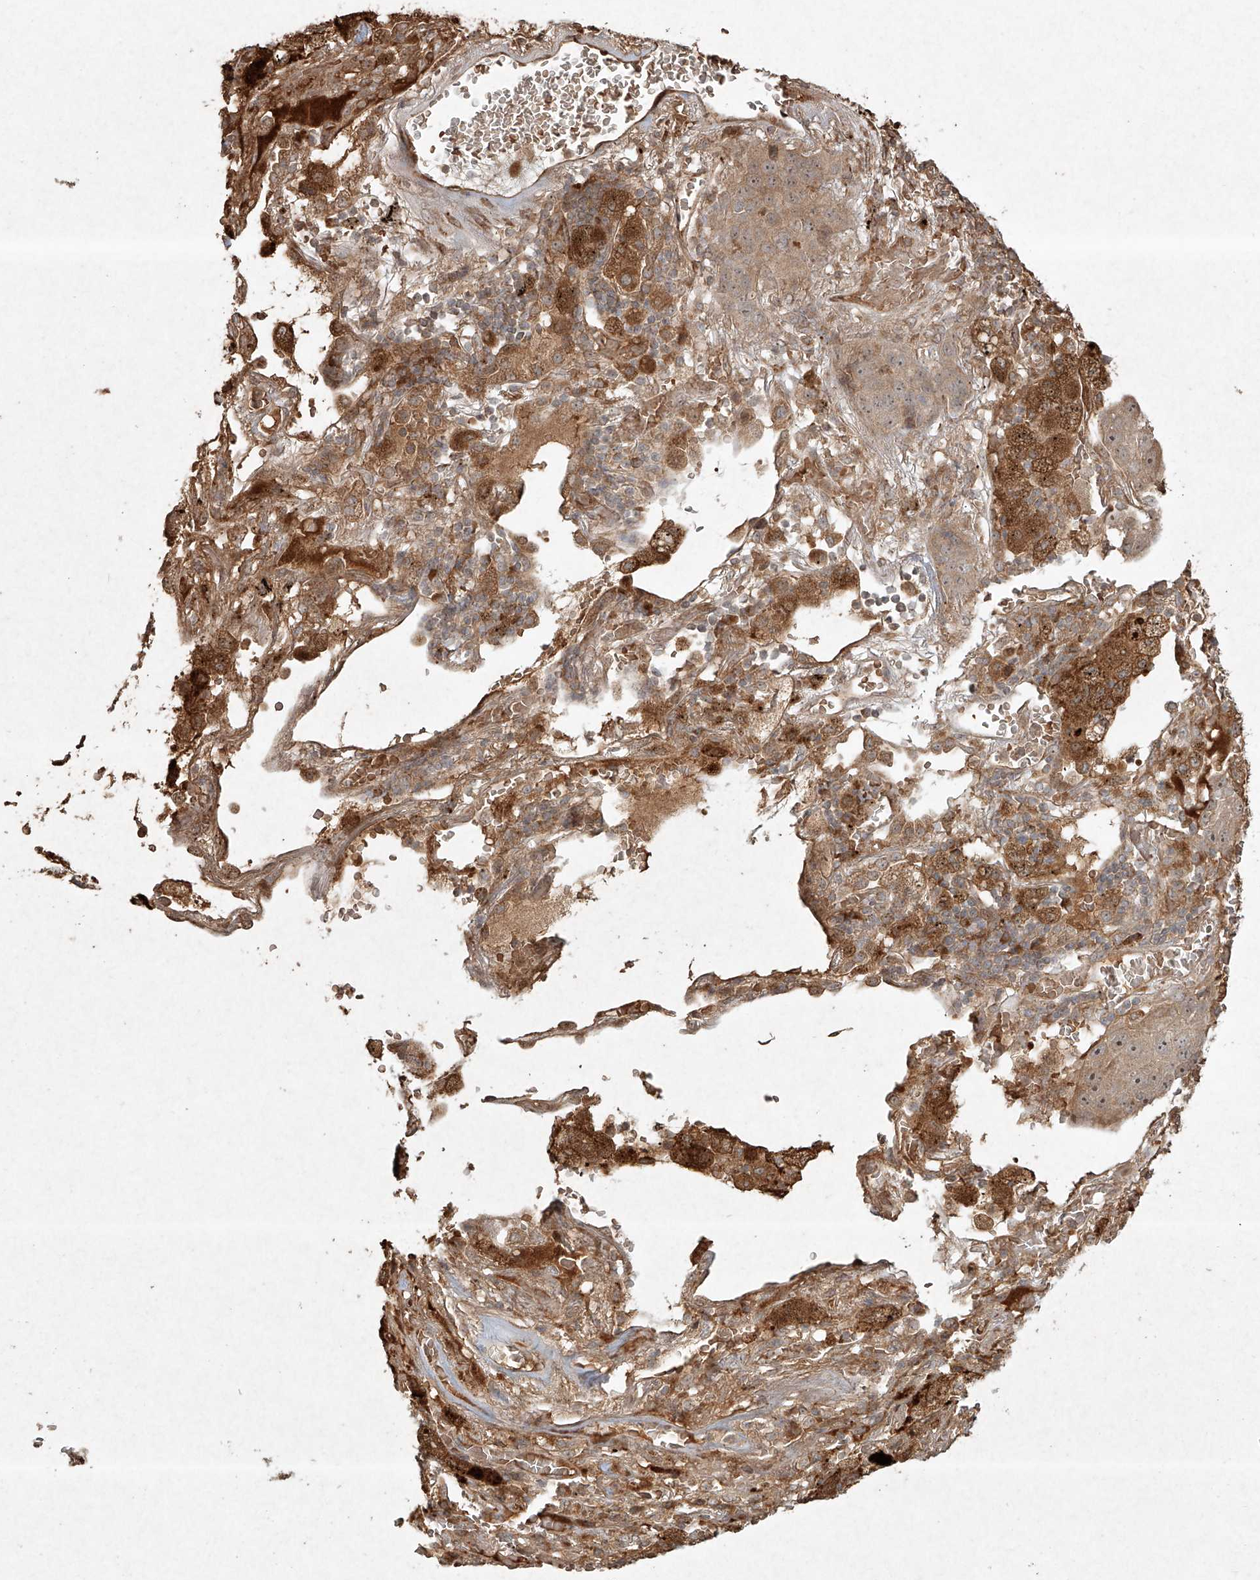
{"staining": {"intensity": "moderate", "quantity": ">75%", "location": "cytoplasmic/membranous,nuclear"}, "tissue": "lung cancer", "cell_type": "Tumor cells", "image_type": "cancer", "snomed": [{"axis": "morphology", "description": "Squamous cell carcinoma, NOS"}, {"axis": "topography", "description": "Lung"}], "caption": "Immunohistochemistry (IHC) (DAB) staining of human lung squamous cell carcinoma shows moderate cytoplasmic/membranous and nuclear protein positivity in about >75% of tumor cells.", "gene": "CYYR1", "patient": {"sex": "male", "age": 57}}